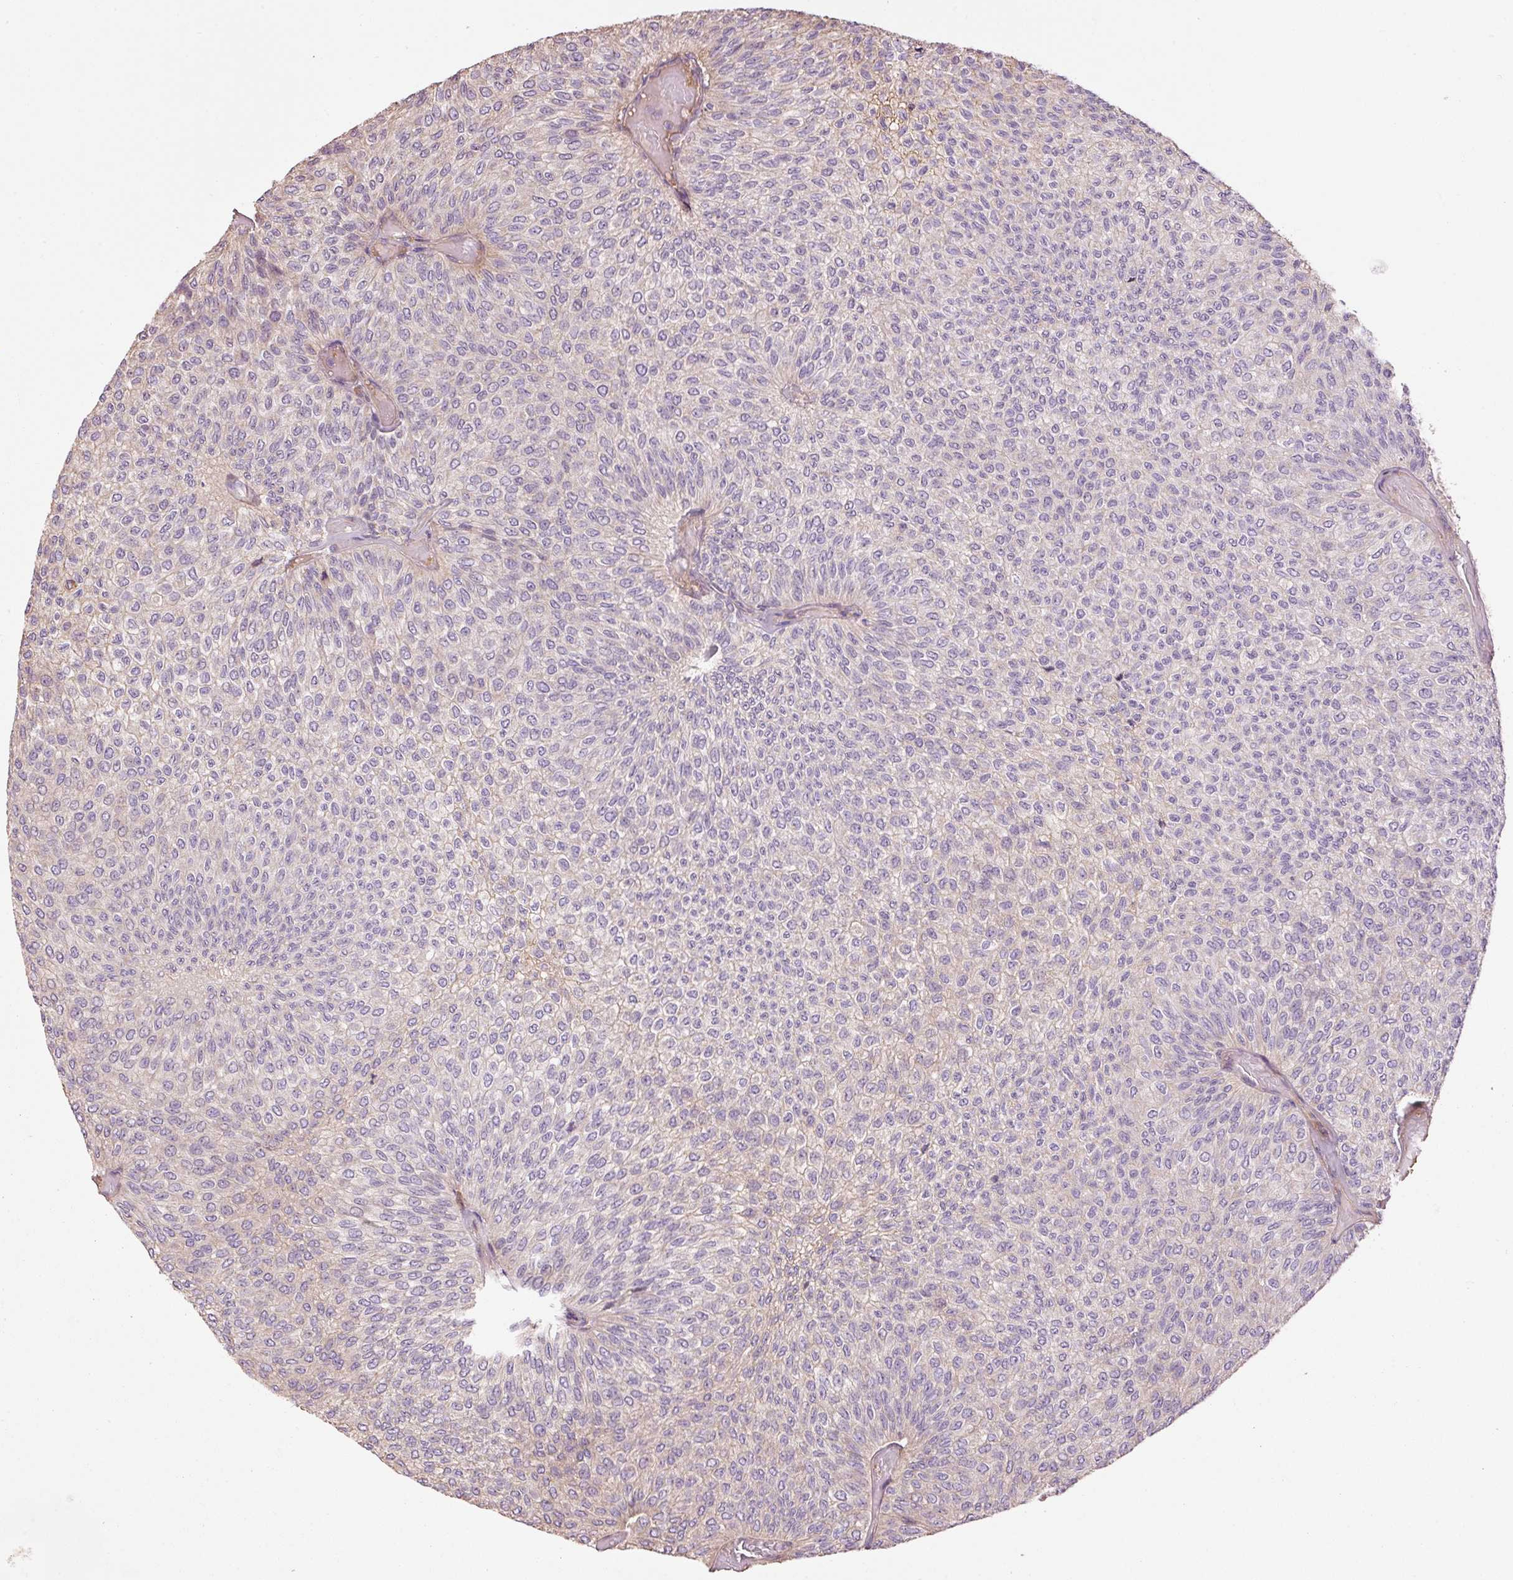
{"staining": {"intensity": "negative", "quantity": "none", "location": "none"}, "tissue": "urothelial cancer", "cell_type": "Tumor cells", "image_type": "cancer", "snomed": [{"axis": "morphology", "description": "Urothelial carcinoma, Low grade"}, {"axis": "topography", "description": "Urinary bladder"}], "caption": "Tumor cells are negative for brown protein staining in urothelial cancer.", "gene": "NID2", "patient": {"sex": "male", "age": 78}}